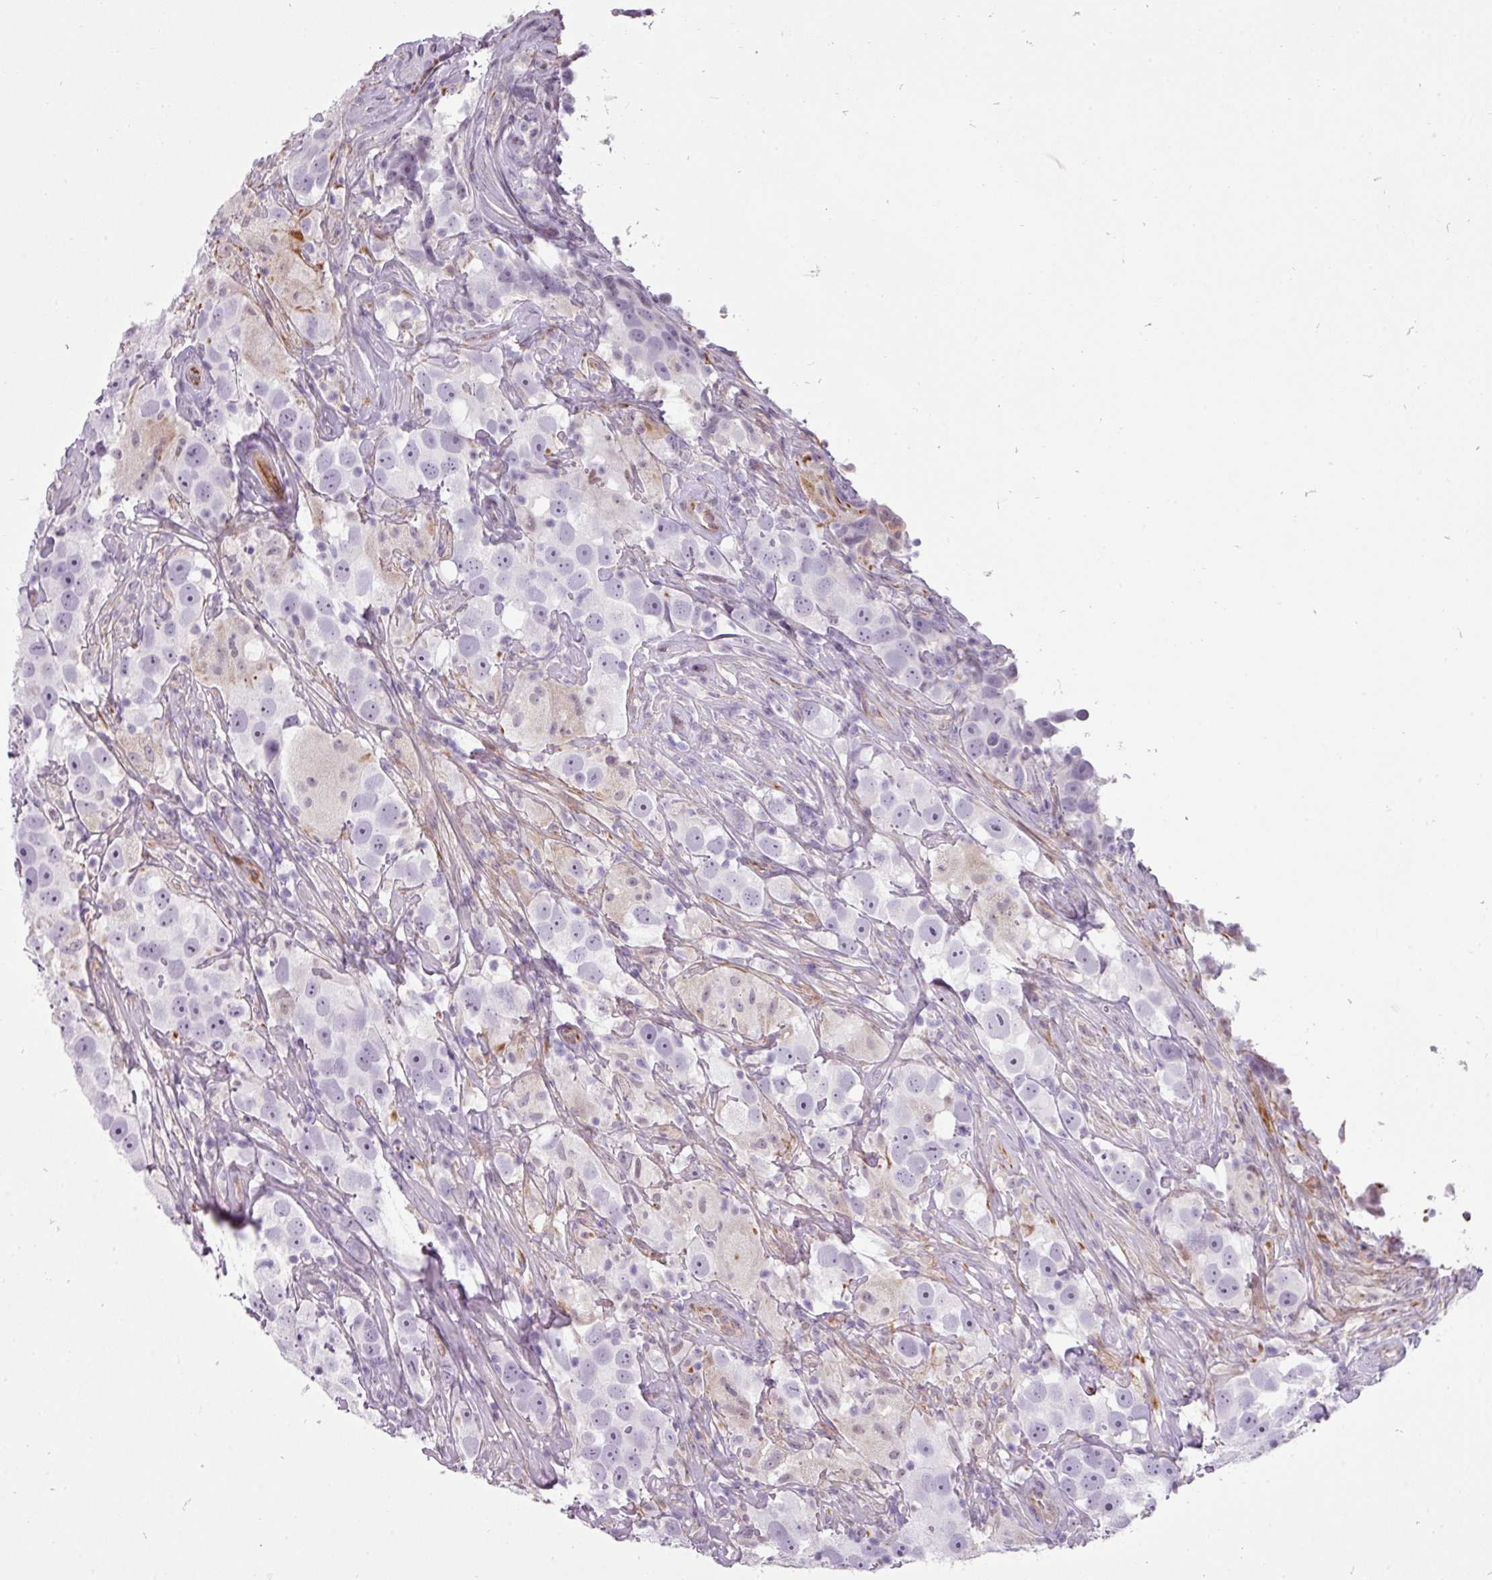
{"staining": {"intensity": "negative", "quantity": "none", "location": "none"}, "tissue": "testis cancer", "cell_type": "Tumor cells", "image_type": "cancer", "snomed": [{"axis": "morphology", "description": "Seminoma, NOS"}, {"axis": "topography", "description": "Testis"}], "caption": "IHC of testis cancer (seminoma) reveals no expression in tumor cells.", "gene": "CHRDL1", "patient": {"sex": "male", "age": 49}}